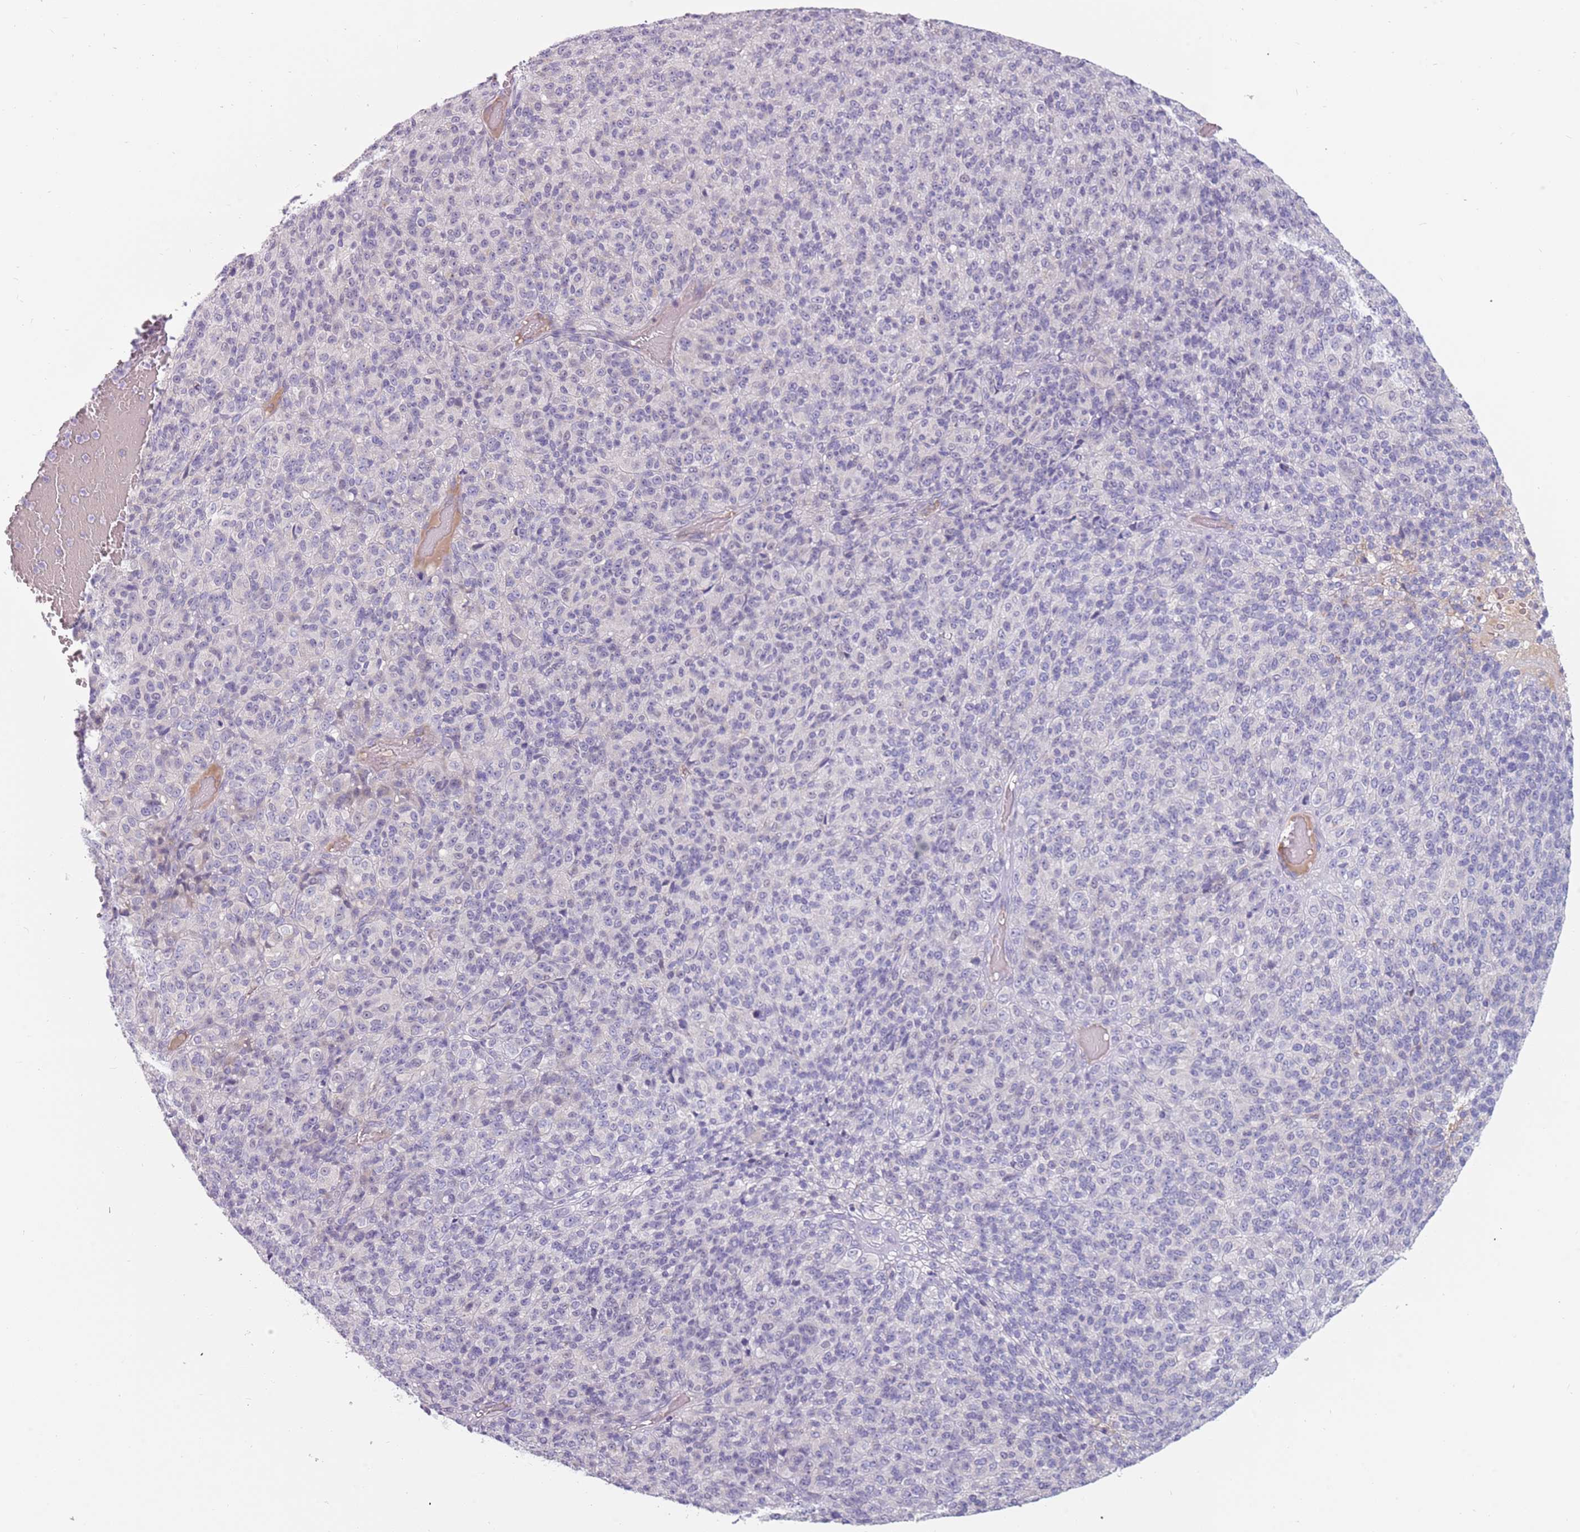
{"staining": {"intensity": "negative", "quantity": "none", "location": "none"}, "tissue": "melanoma", "cell_type": "Tumor cells", "image_type": "cancer", "snomed": [{"axis": "morphology", "description": "Malignant melanoma, Metastatic site"}, {"axis": "topography", "description": "Brain"}], "caption": "This is an IHC histopathology image of human malignant melanoma (metastatic site). There is no staining in tumor cells.", "gene": "DDX4", "patient": {"sex": "female", "age": 56}}